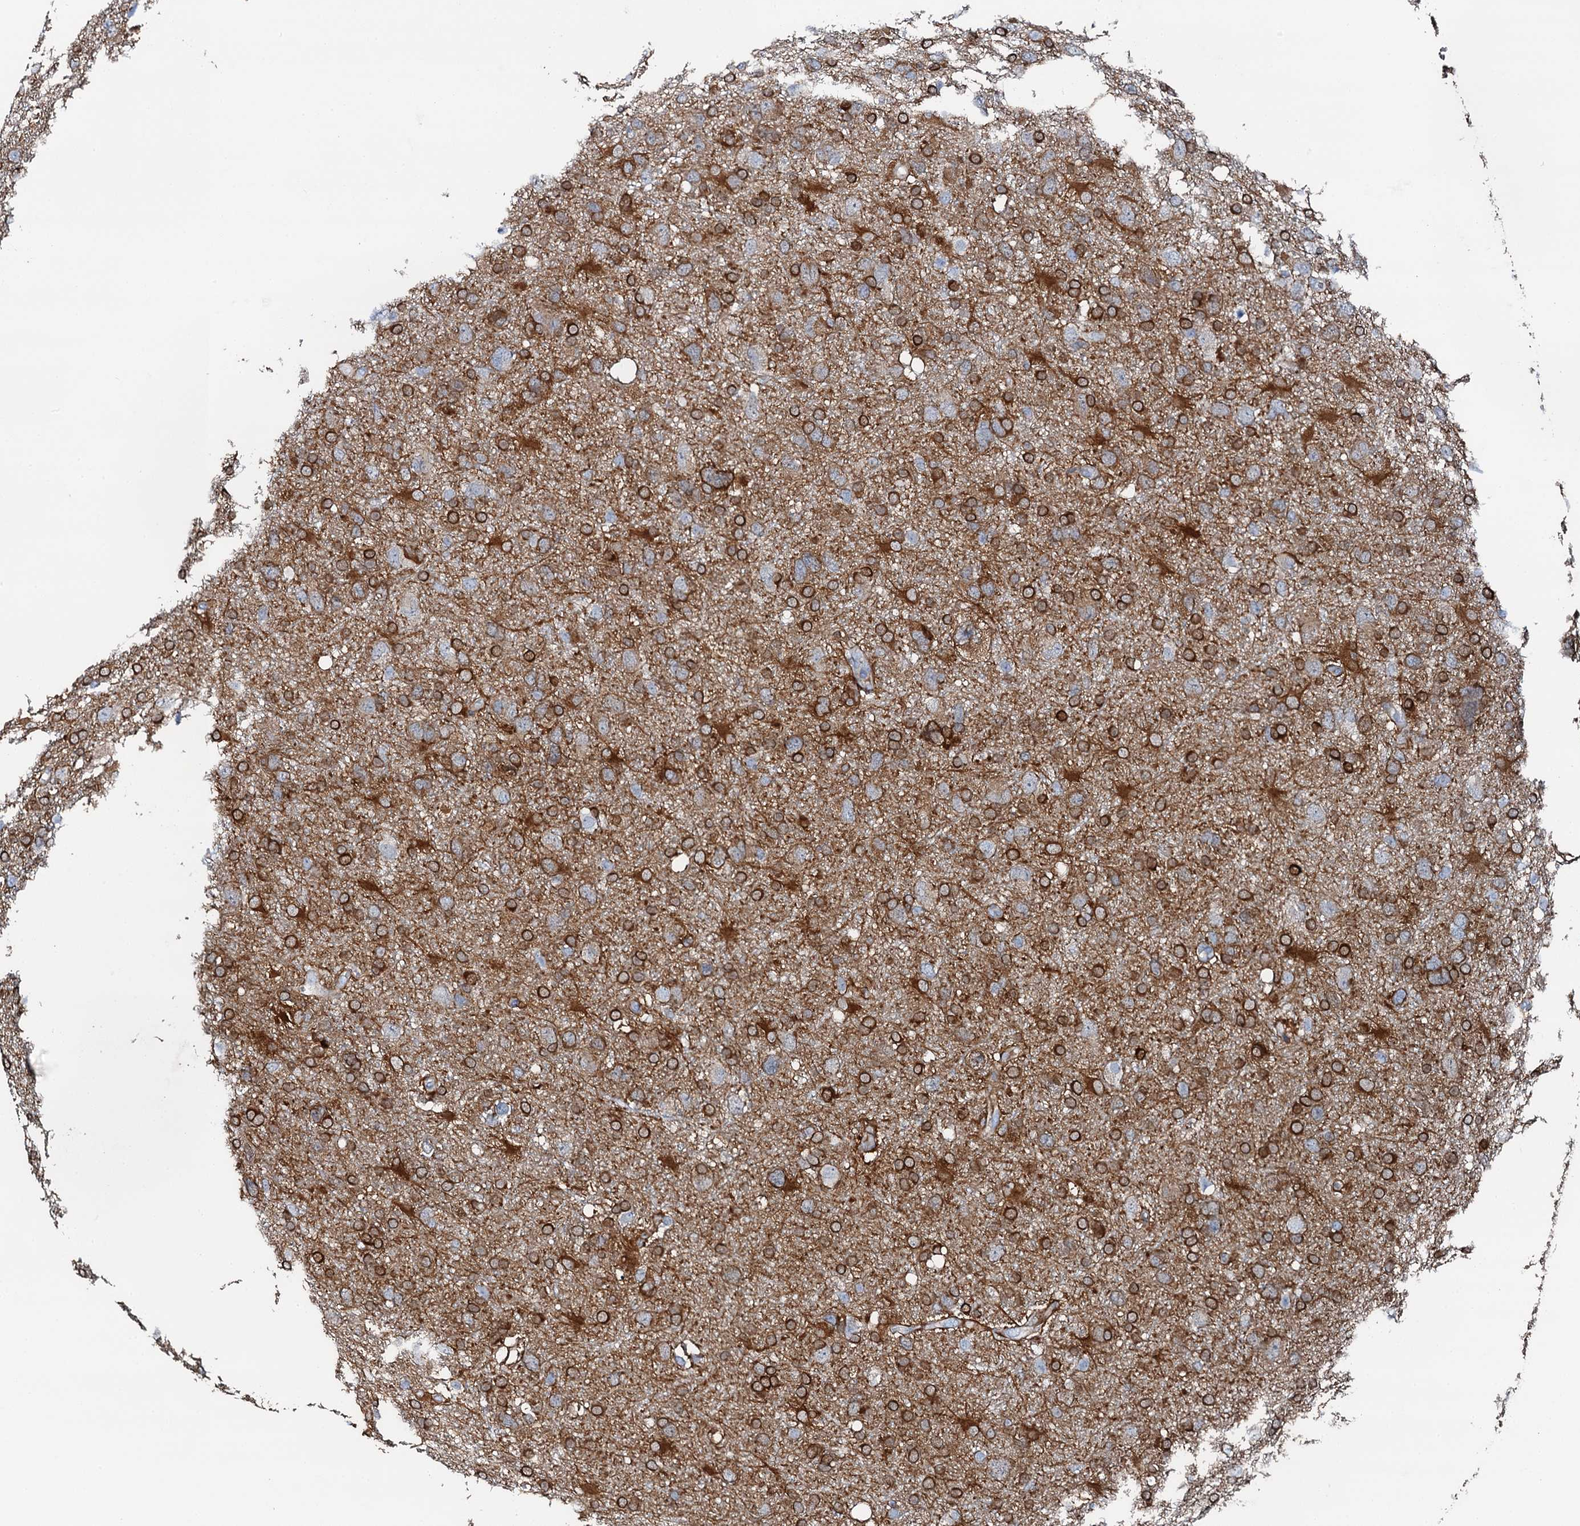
{"staining": {"intensity": "strong", "quantity": "25%-75%", "location": "cytoplasmic/membranous"}, "tissue": "glioma", "cell_type": "Tumor cells", "image_type": "cancer", "snomed": [{"axis": "morphology", "description": "Glioma, malignant, High grade"}, {"axis": "topography", "description": "Brain"}], "caption": "A brown stain labels strong cytoplasmic/membranous positivity of a protein in glioma tumor cells.", "gene": "GFOD2", "patient": {"sex": "male", "age": 61}}